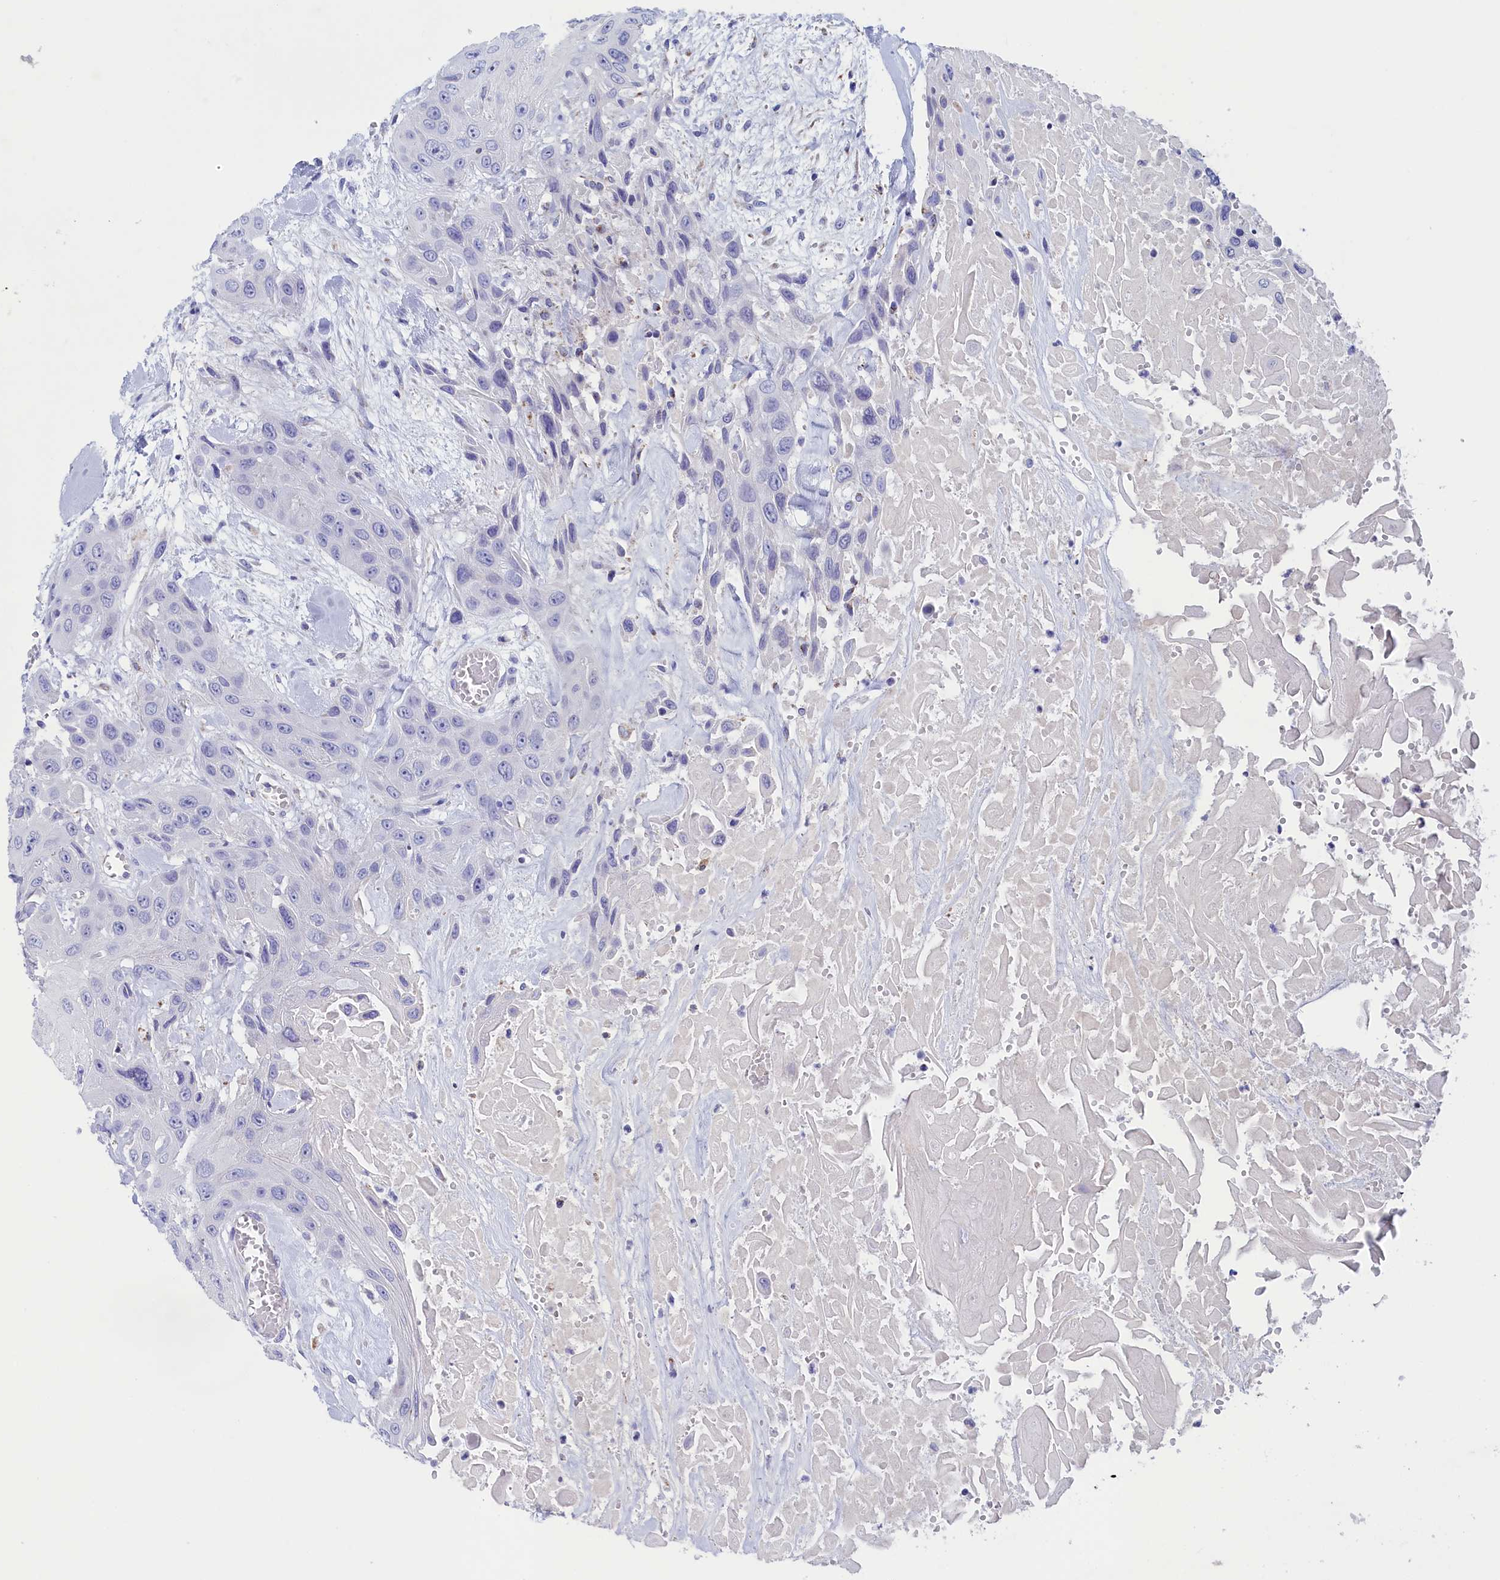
{"staining": {"intensity": "negative", "quantity": "none", "location": "none"}, "tissue": "head and neck cancer", "cell_type": "Tumor cells", "image_type": "cancer", "snomed": [{"axis": "morphology", "description": "Squamous cell carcinoma, NOS"}, {"axis": "topography", "description": "Head-Neck"}], "caption": "Immunohistochemical staining of head and neck squamous cell carcinoma exhibits no significant positivity in tumor cells.", "gene": "PRDM12", "patient": {"sex": "male", "age": 81}}